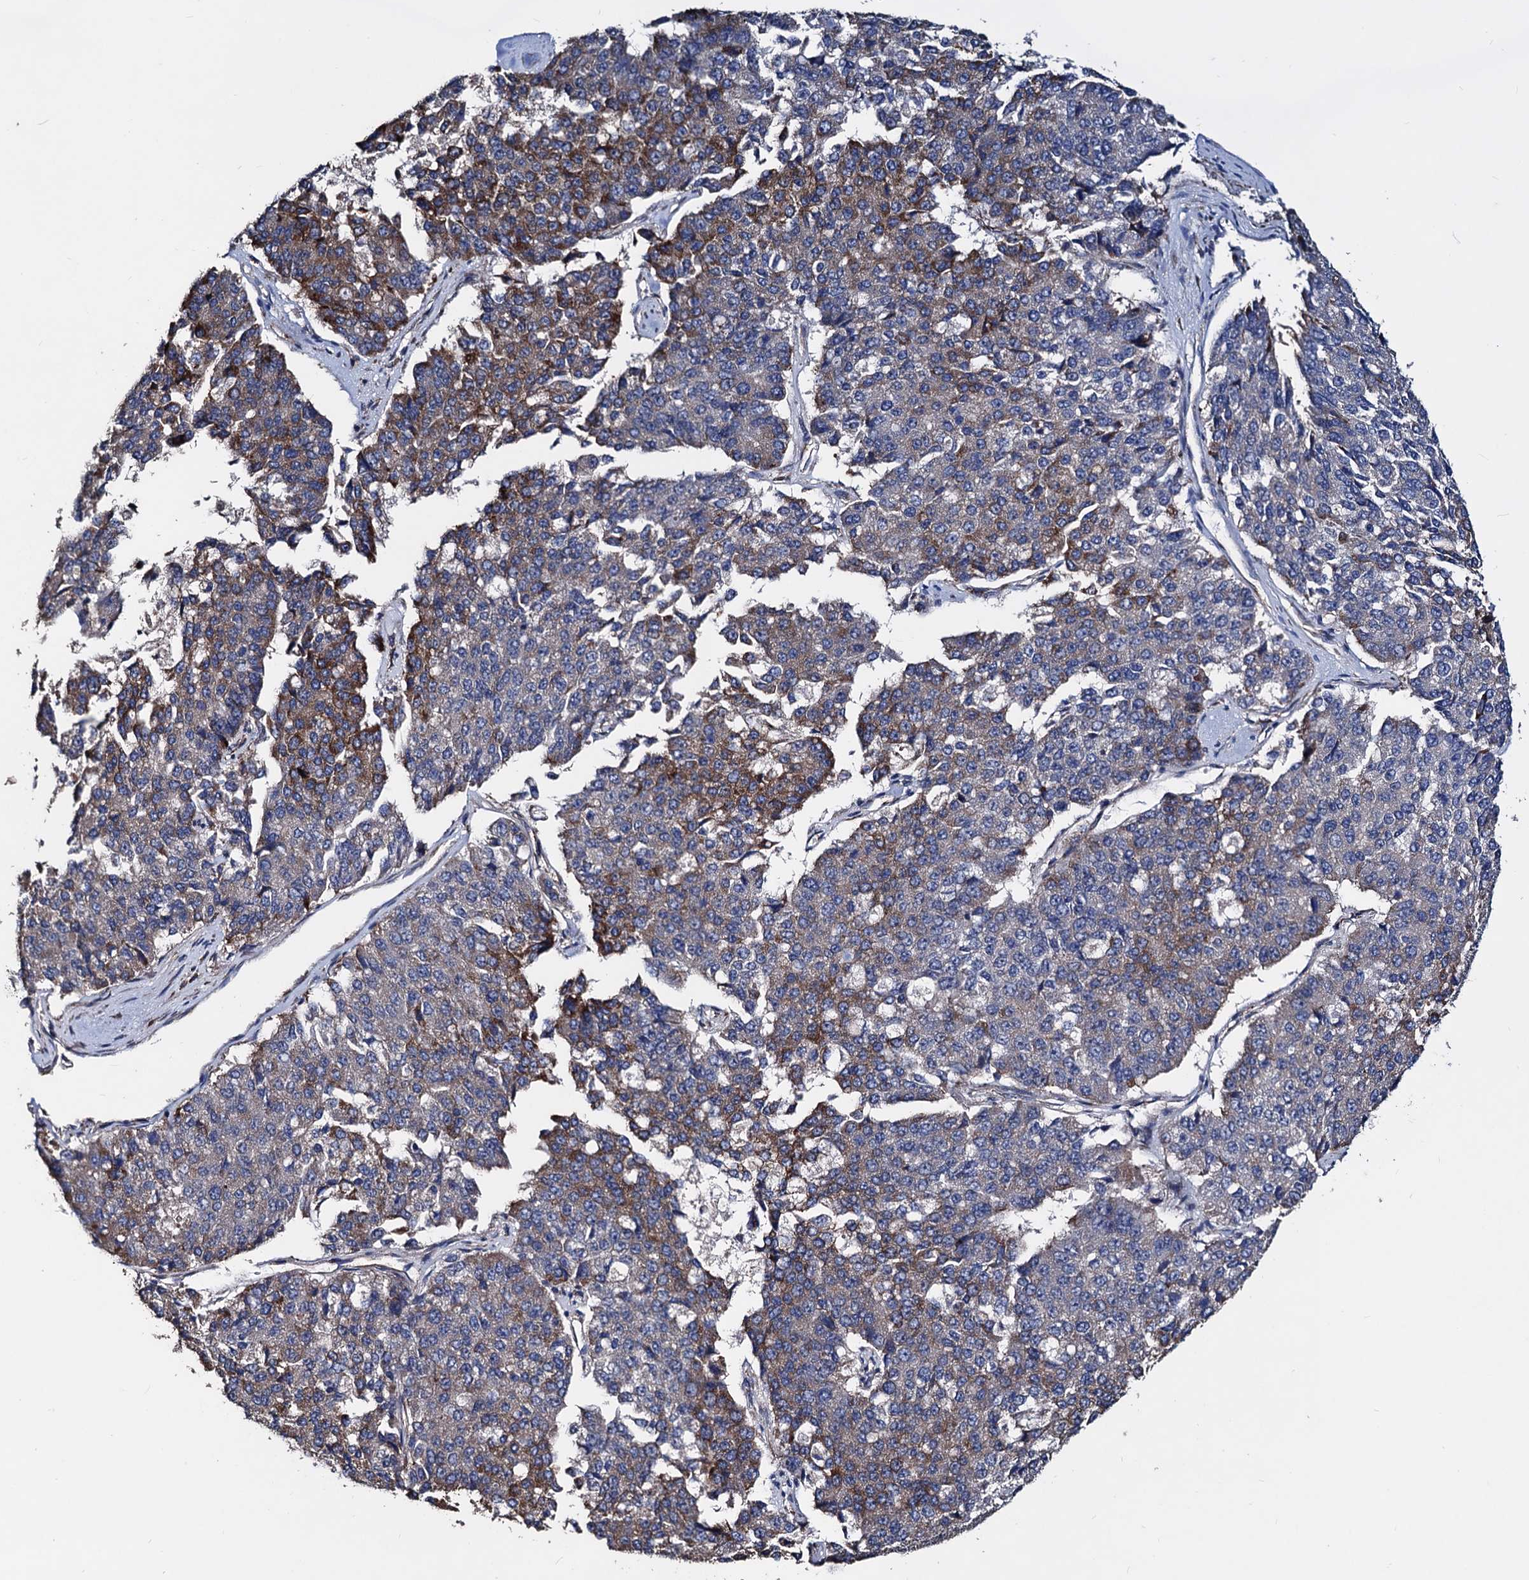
{"staining": {"intensity": "moderate", "quantity": "25%-75%", "location": "cytoplasmic/membranous"}, "tissue": "pancreatic cancer", "cell_type": "Tumor cells", "image_type": "cancer", "snomed": [{"axis": "morphology", "description": "Adenocarcinoma, NOS"}, {"axis": "topography", "description": "Pancreas"}], "caption": "DAB (3,3'-diaminobenzidine) immunohistochemical staining of human pancreatic cancer (adenocarcinoma) displays moderate cytoplasmic/membranous protein positivity in approximately 25%-75% of tumor cells.", "gene": "AKAP11", "patient": {"sex": "male", "age": 50}}